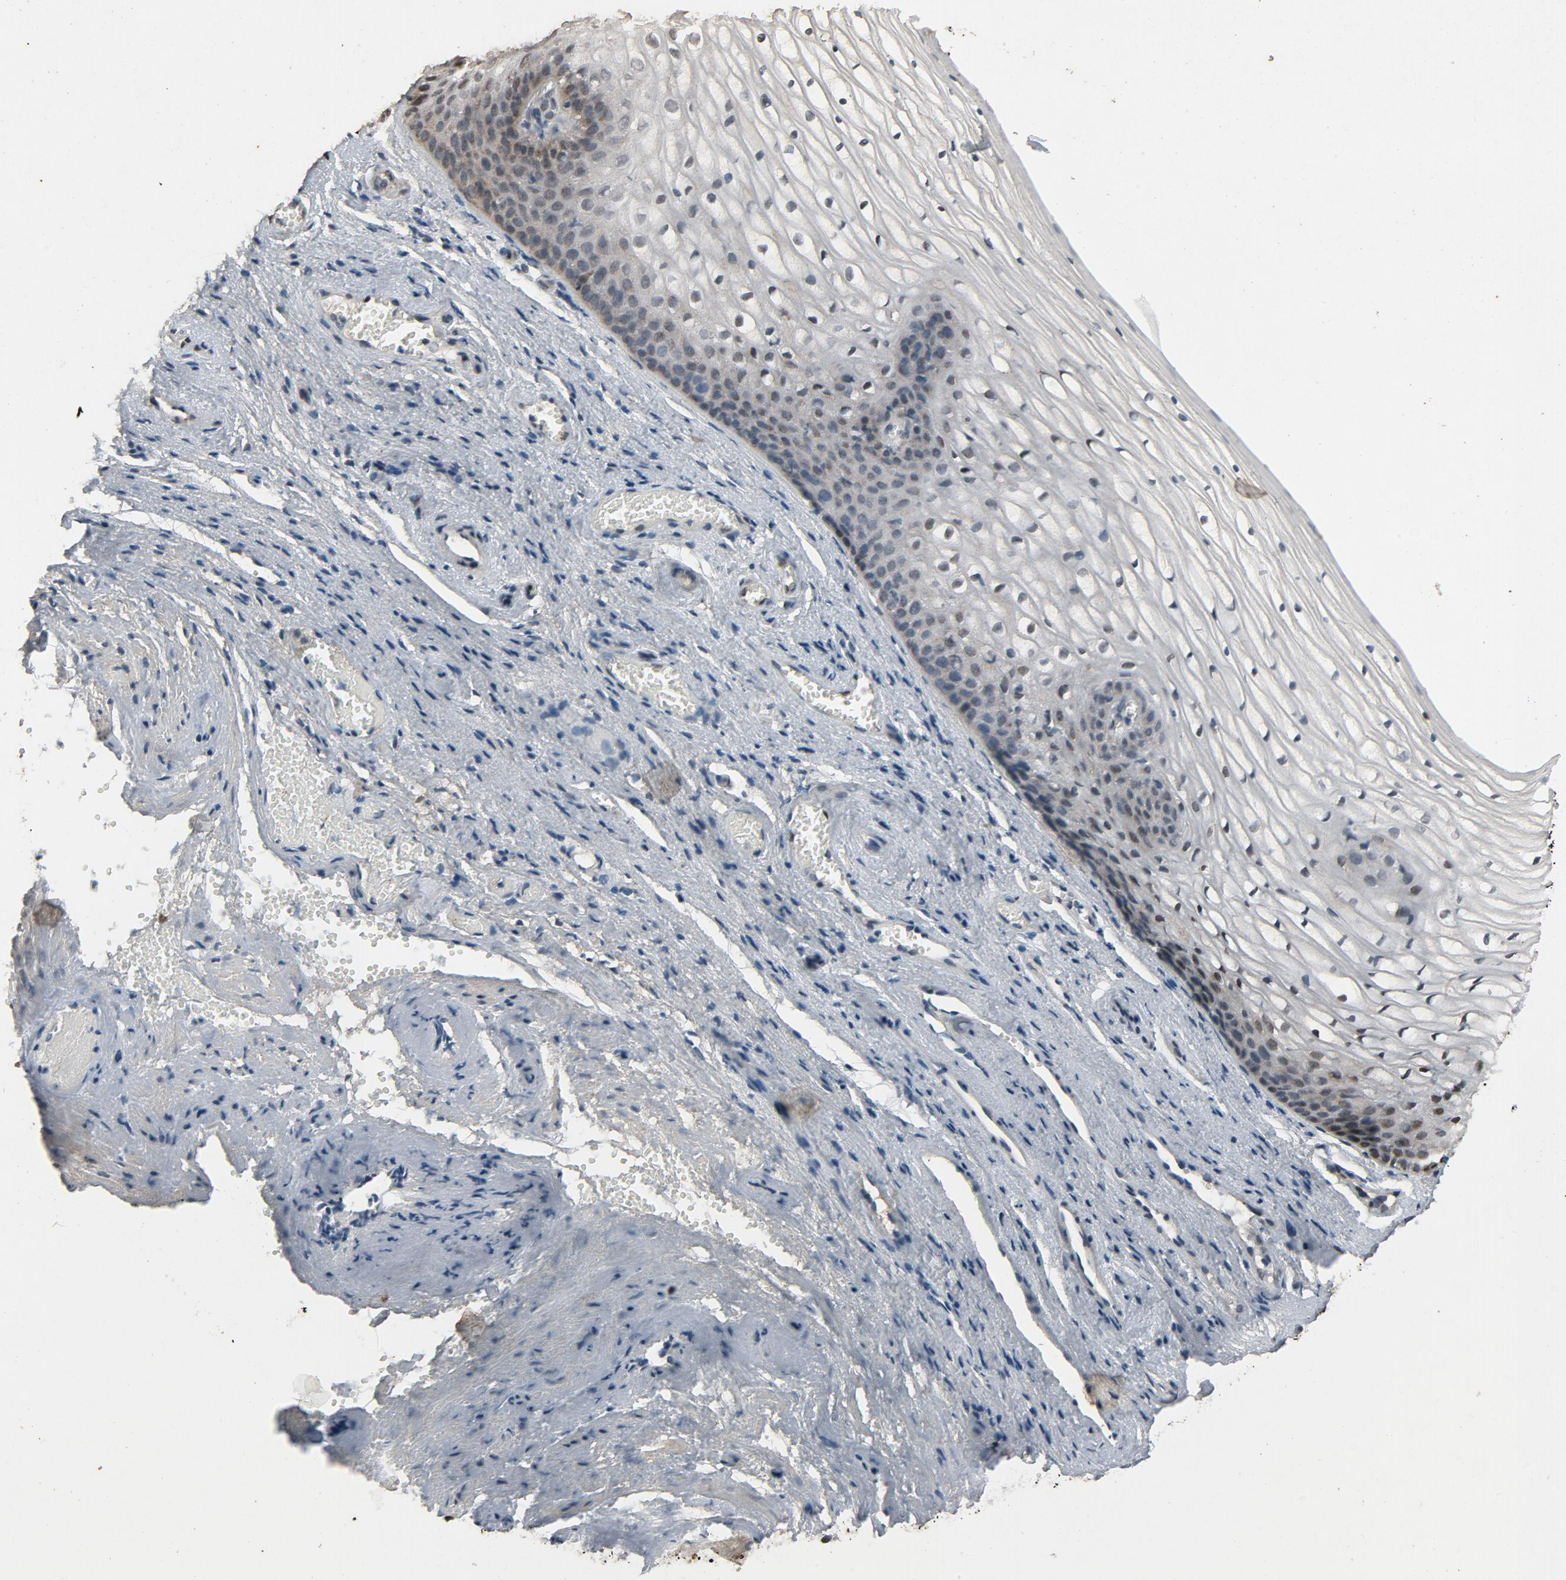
{"staining": {"intensity": "moderate", "quantity": "25%-75%", "location": "nuclear"}, "tissue": "vagina", "cell_type": "Squamous epithelial cells", "image_type": "normal", "snomed": [{"axis": "morphology", "description": "Normal tissue, NOS"}, {"axis": "topography", "description": "Vagina"}], "caption": "The immunohistochemical stain labels moderate nuclear staining in squamous epithelial cells of benign vagina. (DAB (3,3'-diaminobenzidine) IHC, brown staining for protein, blue staining for nuclei).", "gene": "SMARCD1", "patient": {"sex": "female", "age": 34}}